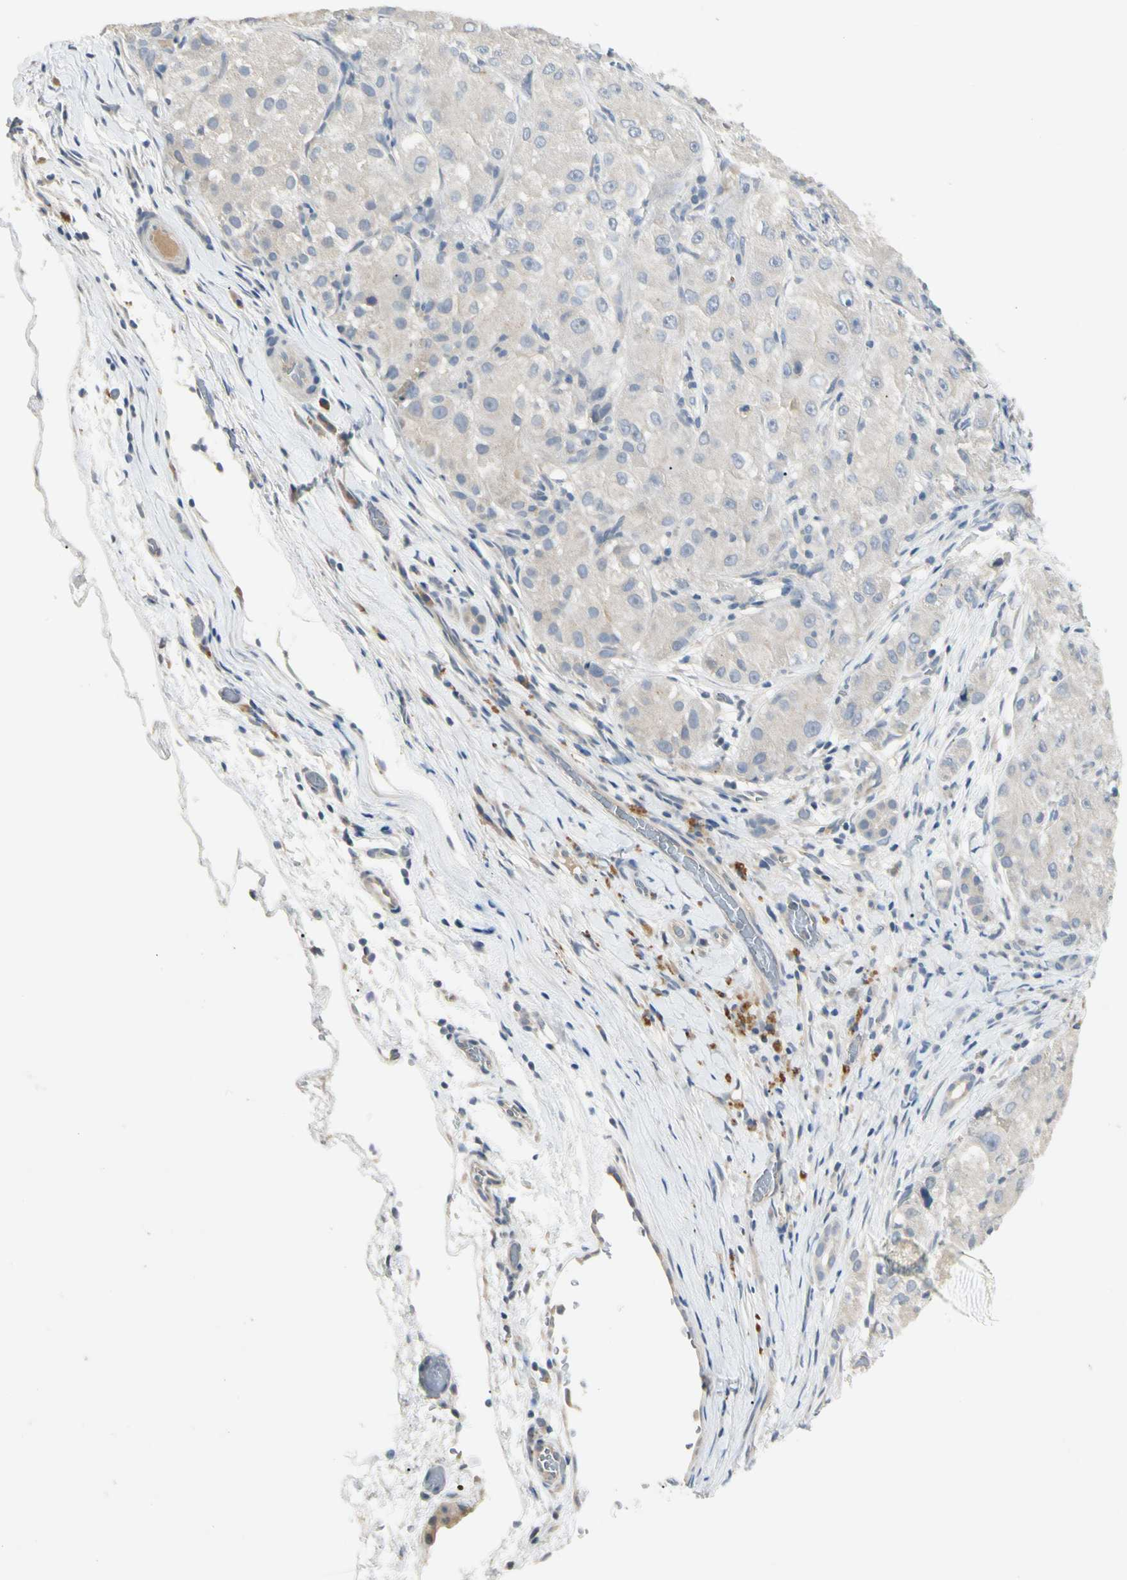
{"staining": {"intensity": "negative", "quantity": "none", "location": "none"}, "tissue": "liver cancer", "cell_type": "Tumor cells", "image_type": "cancer", "snomed": [{"axis": "morphology", "description": "Carcinoma, Hepatocellular, NOS"}, {"axis": "topography", "description": "Liver"}], "caption": "Photomicrograph shows no significant protein staining in tumor cells of hepatocellular carcinoma (liver).", "gene": "PRSS21", "patient": {"sex": "male", "age": 80}}